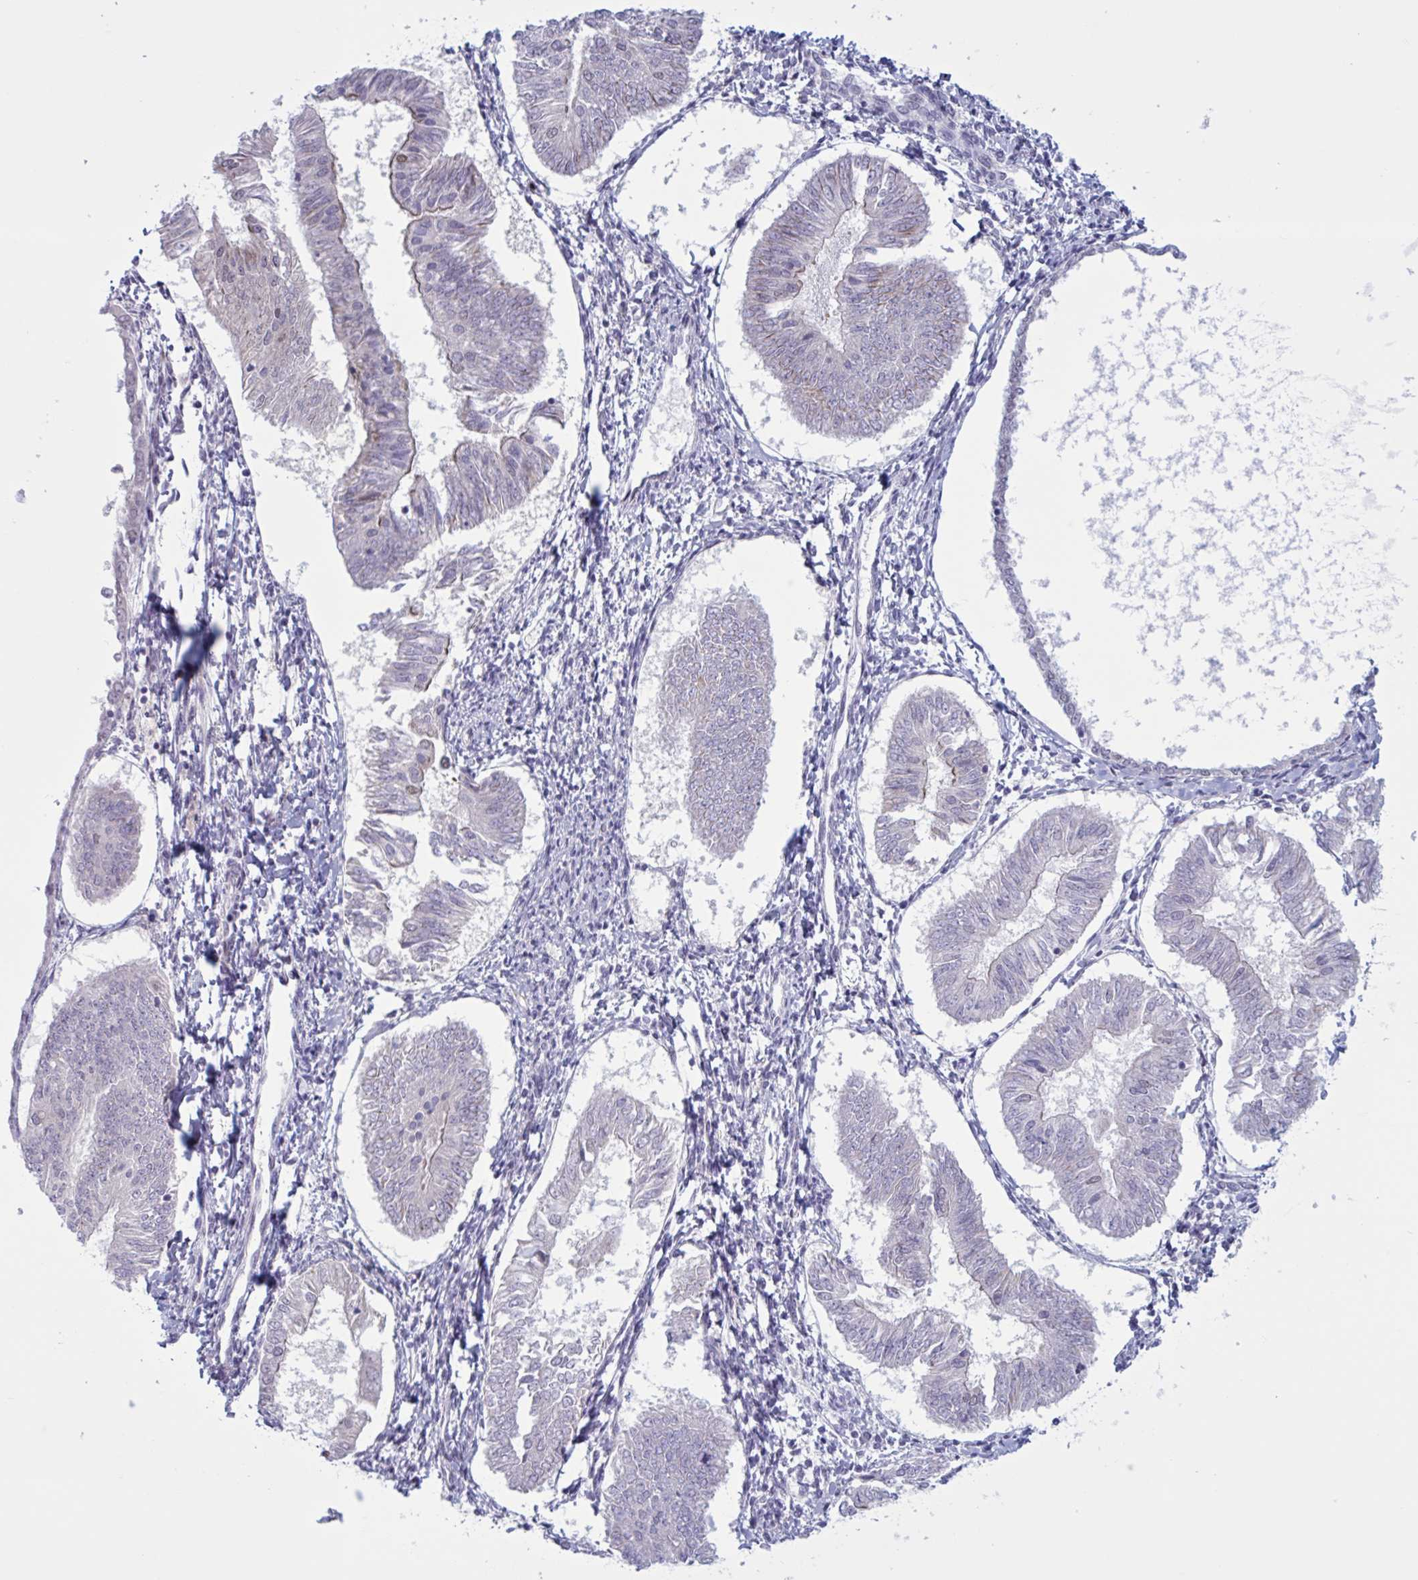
{"staining": {"intensity": "negative", "quantity": "none", "location": "none"}, "tissue": "endometrial cancer", "cell_type": "Tumor cells", "image_type": "cancer", "snomed": [{"axis": "morphology", "description": "Adenocarcinoma, NOS"}, {"axis": "topography", "description": "Endometrium"}], "caption": "IHC of human endometrial cancer (adenocarcinoma) displays no expression in tumor cells.", "gene": "PRMT6", "patient": {"sex": "female", "age": 58}}